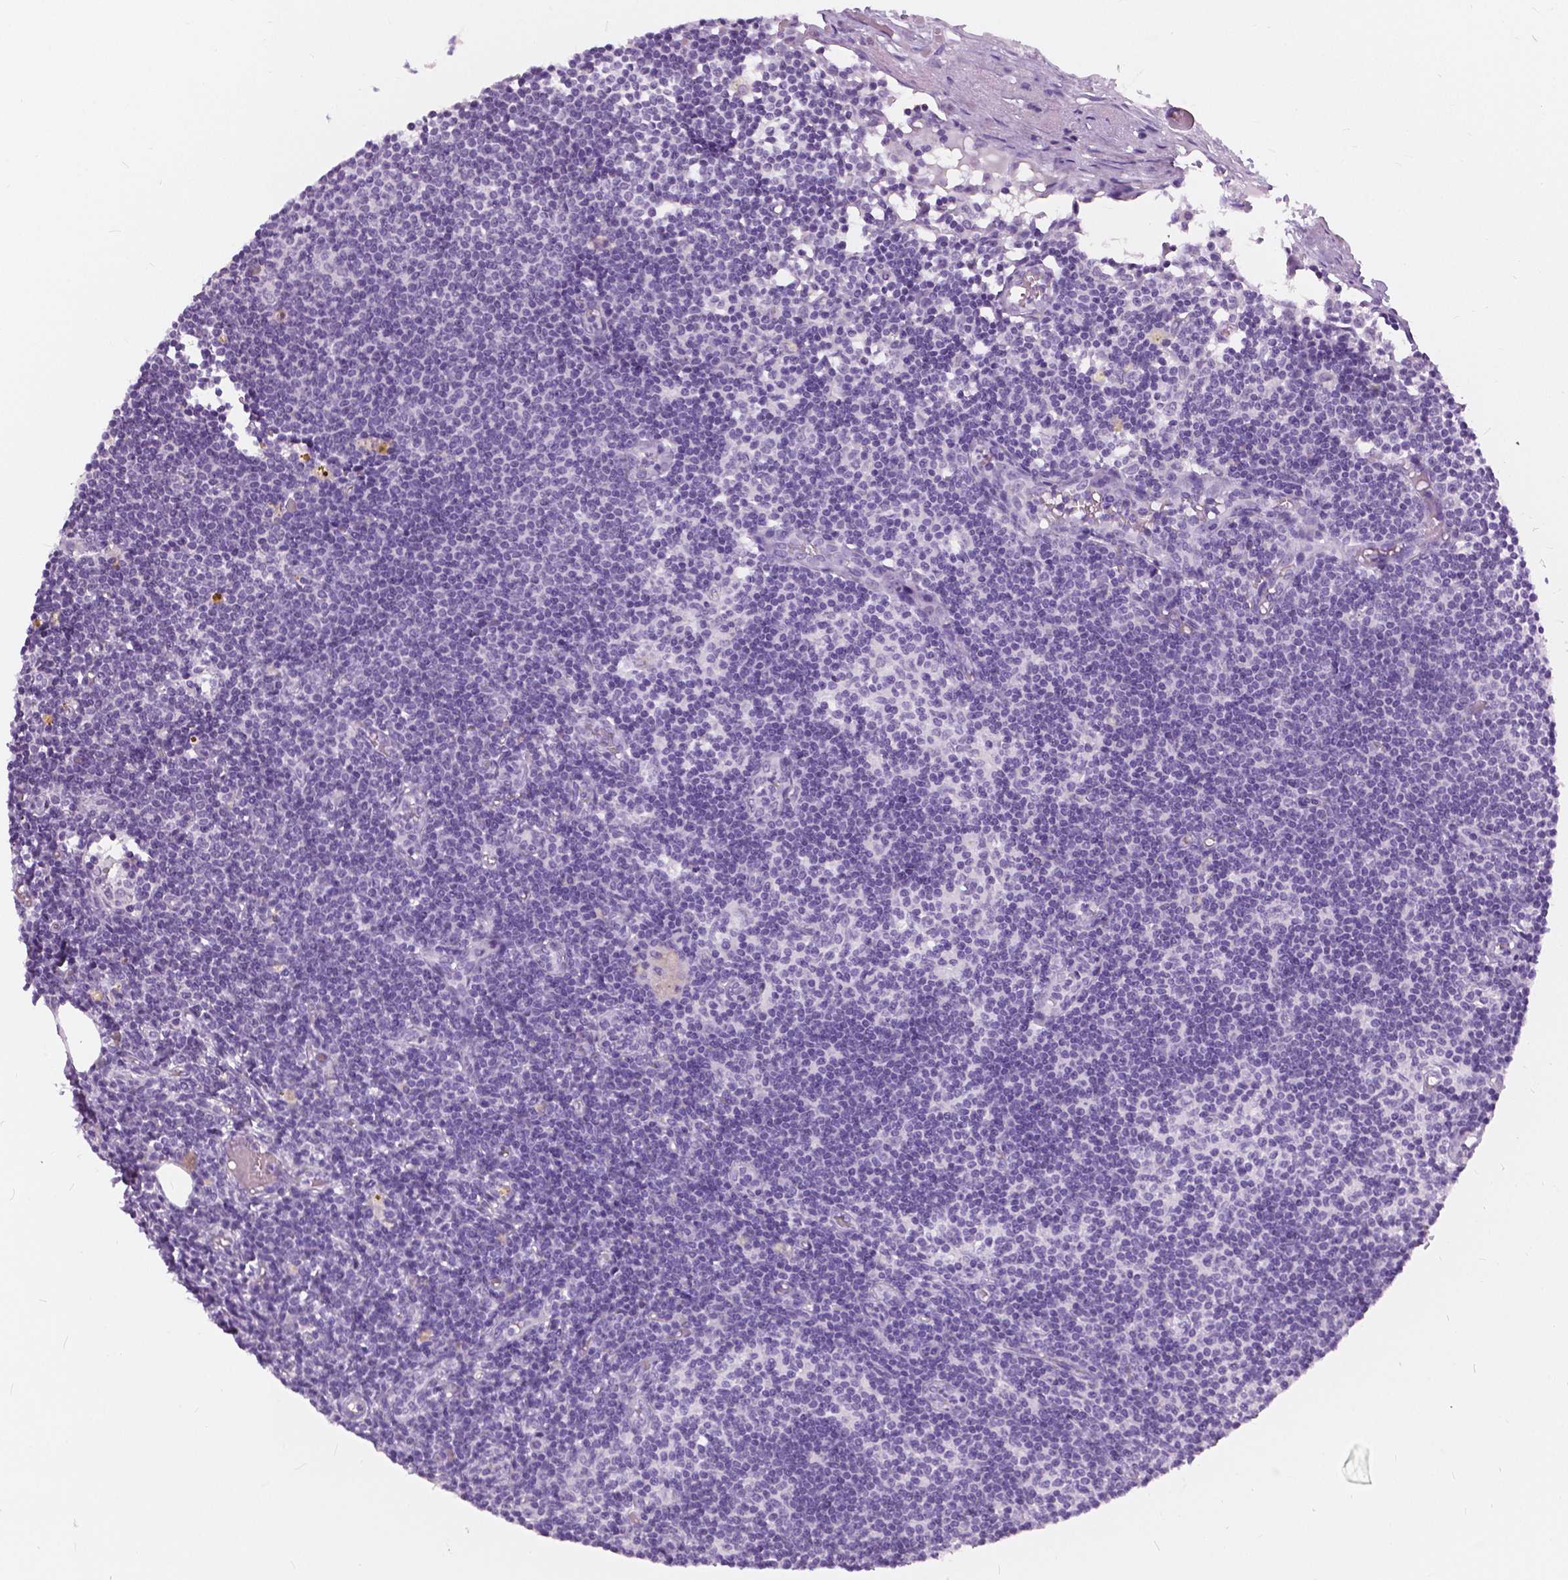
{"staining": {"intensity": "negative", "quantity": "none", "location": "none"}, "tissue": "lymph node", "cell_type": "Non-germinal center cells", "image_type": "normal", "snomed": [{"axis": "morphology", "description": "Normal tissue, NOS"}, {"axis": "topography", "description": "Lymph node"}], "caption": "Immunohistochemistry micrograph of normal lymph node: human lymph node stained with DAB (3,3'-diaminobenzidine) reveals no significant protein positivity in non-germinal center cells.", "gene": "MYOM1", "patient": {"sex": "female", "age": 69}}